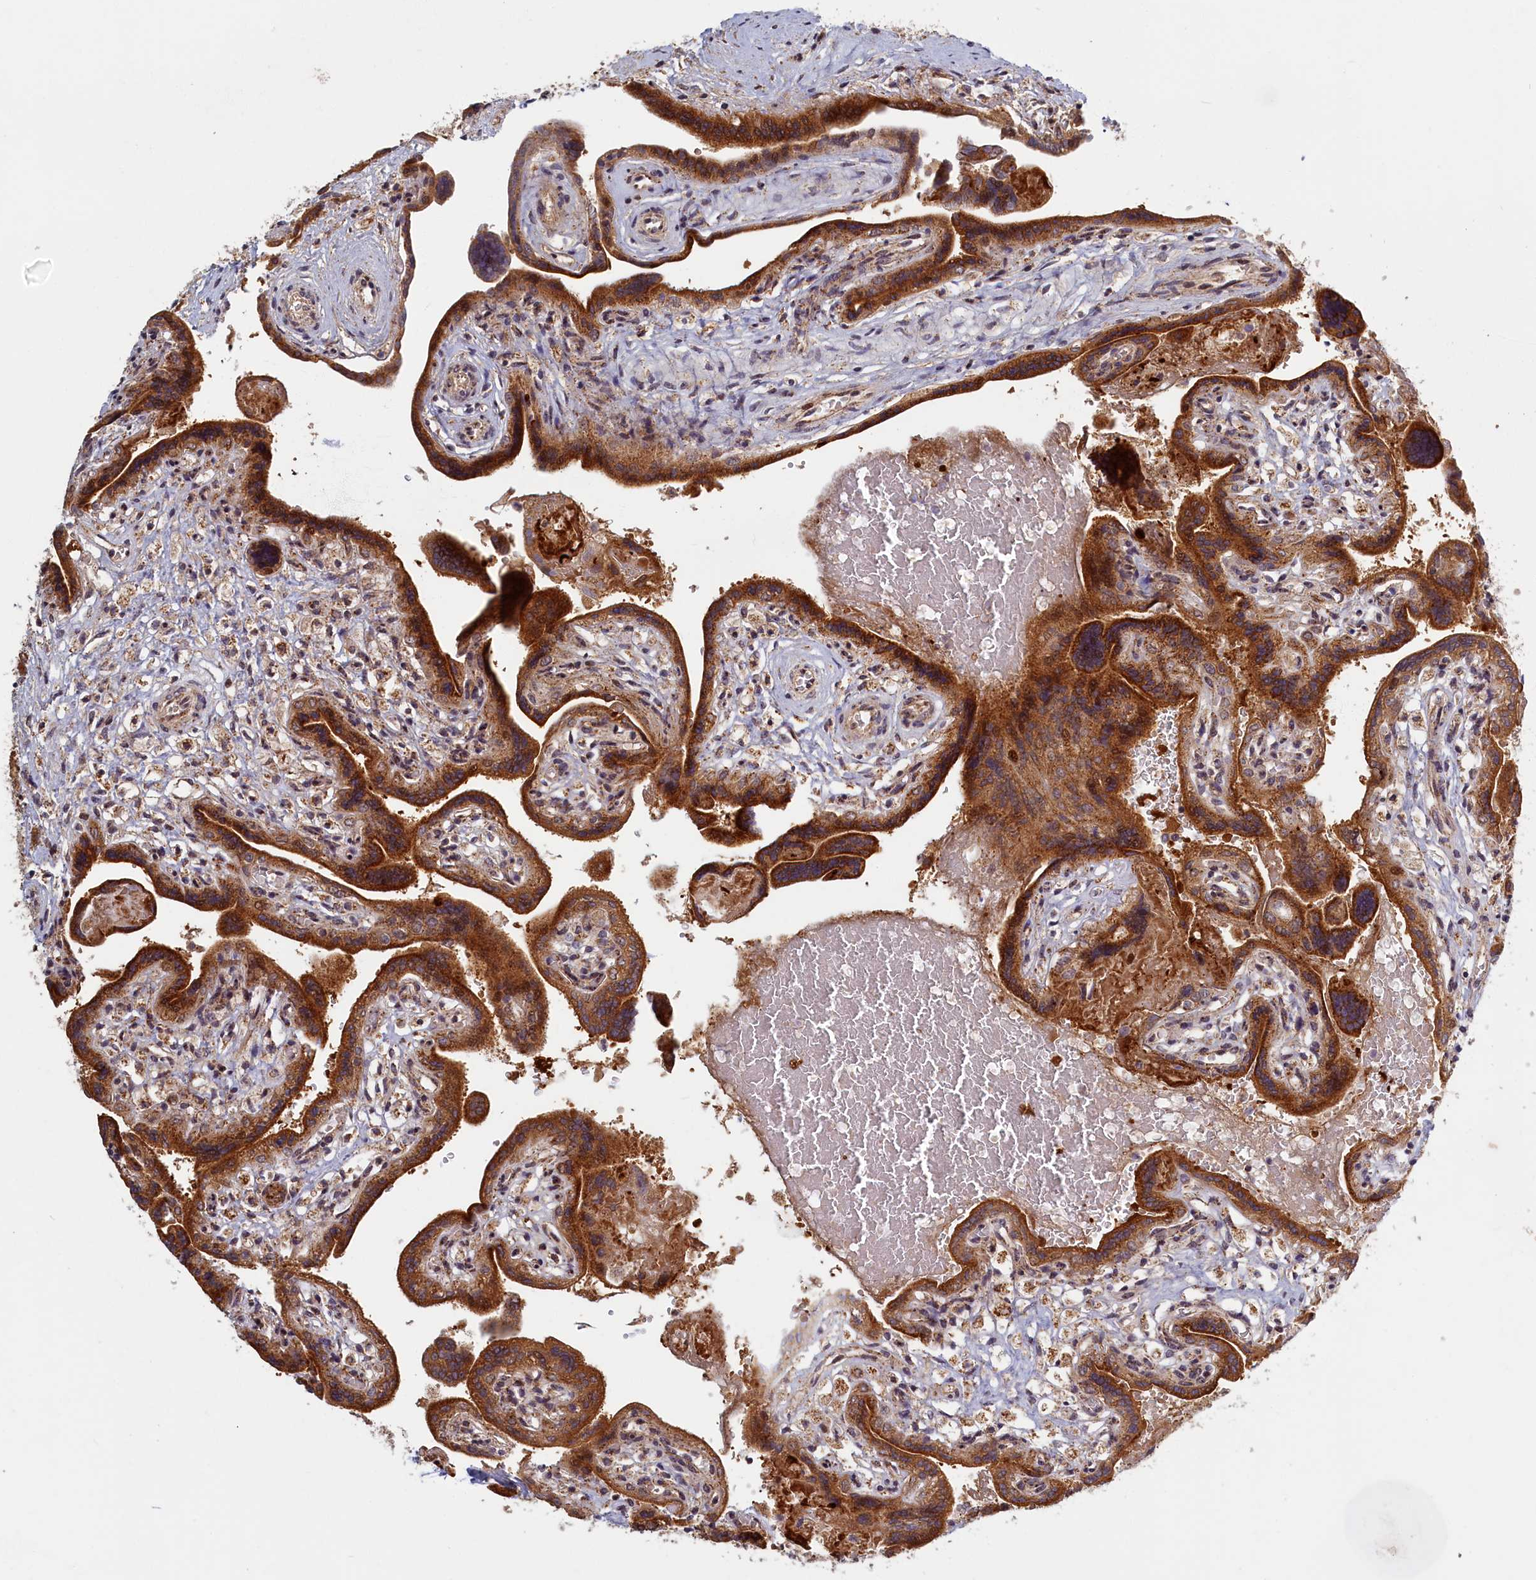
{"staining": {"intensity": "strong", "quantity": ">75%", "location": "cytoplasmic/membranous"}, "tissue": "placenta", "cell_type": "Trophoblastic cells", "image_type": "normal", "snomed": [{"axis": "morphology", "description": "Normal tissue, NOS"}, {"axis": "topography", "description": "Placenta"}], "caption": "Trophoblastic cells show high levels of strong cytoplasmic/membranous positivity in approximately >75% of cells in unremarkable human placenta. The staining was performed using DAB to visualize the protein expression in brown, while the nuclei were stained in blue with hematoxylin (Magnification: 20x).", "gene": "PLA2G10", "patient": {"sex": "female", "age": 37}}